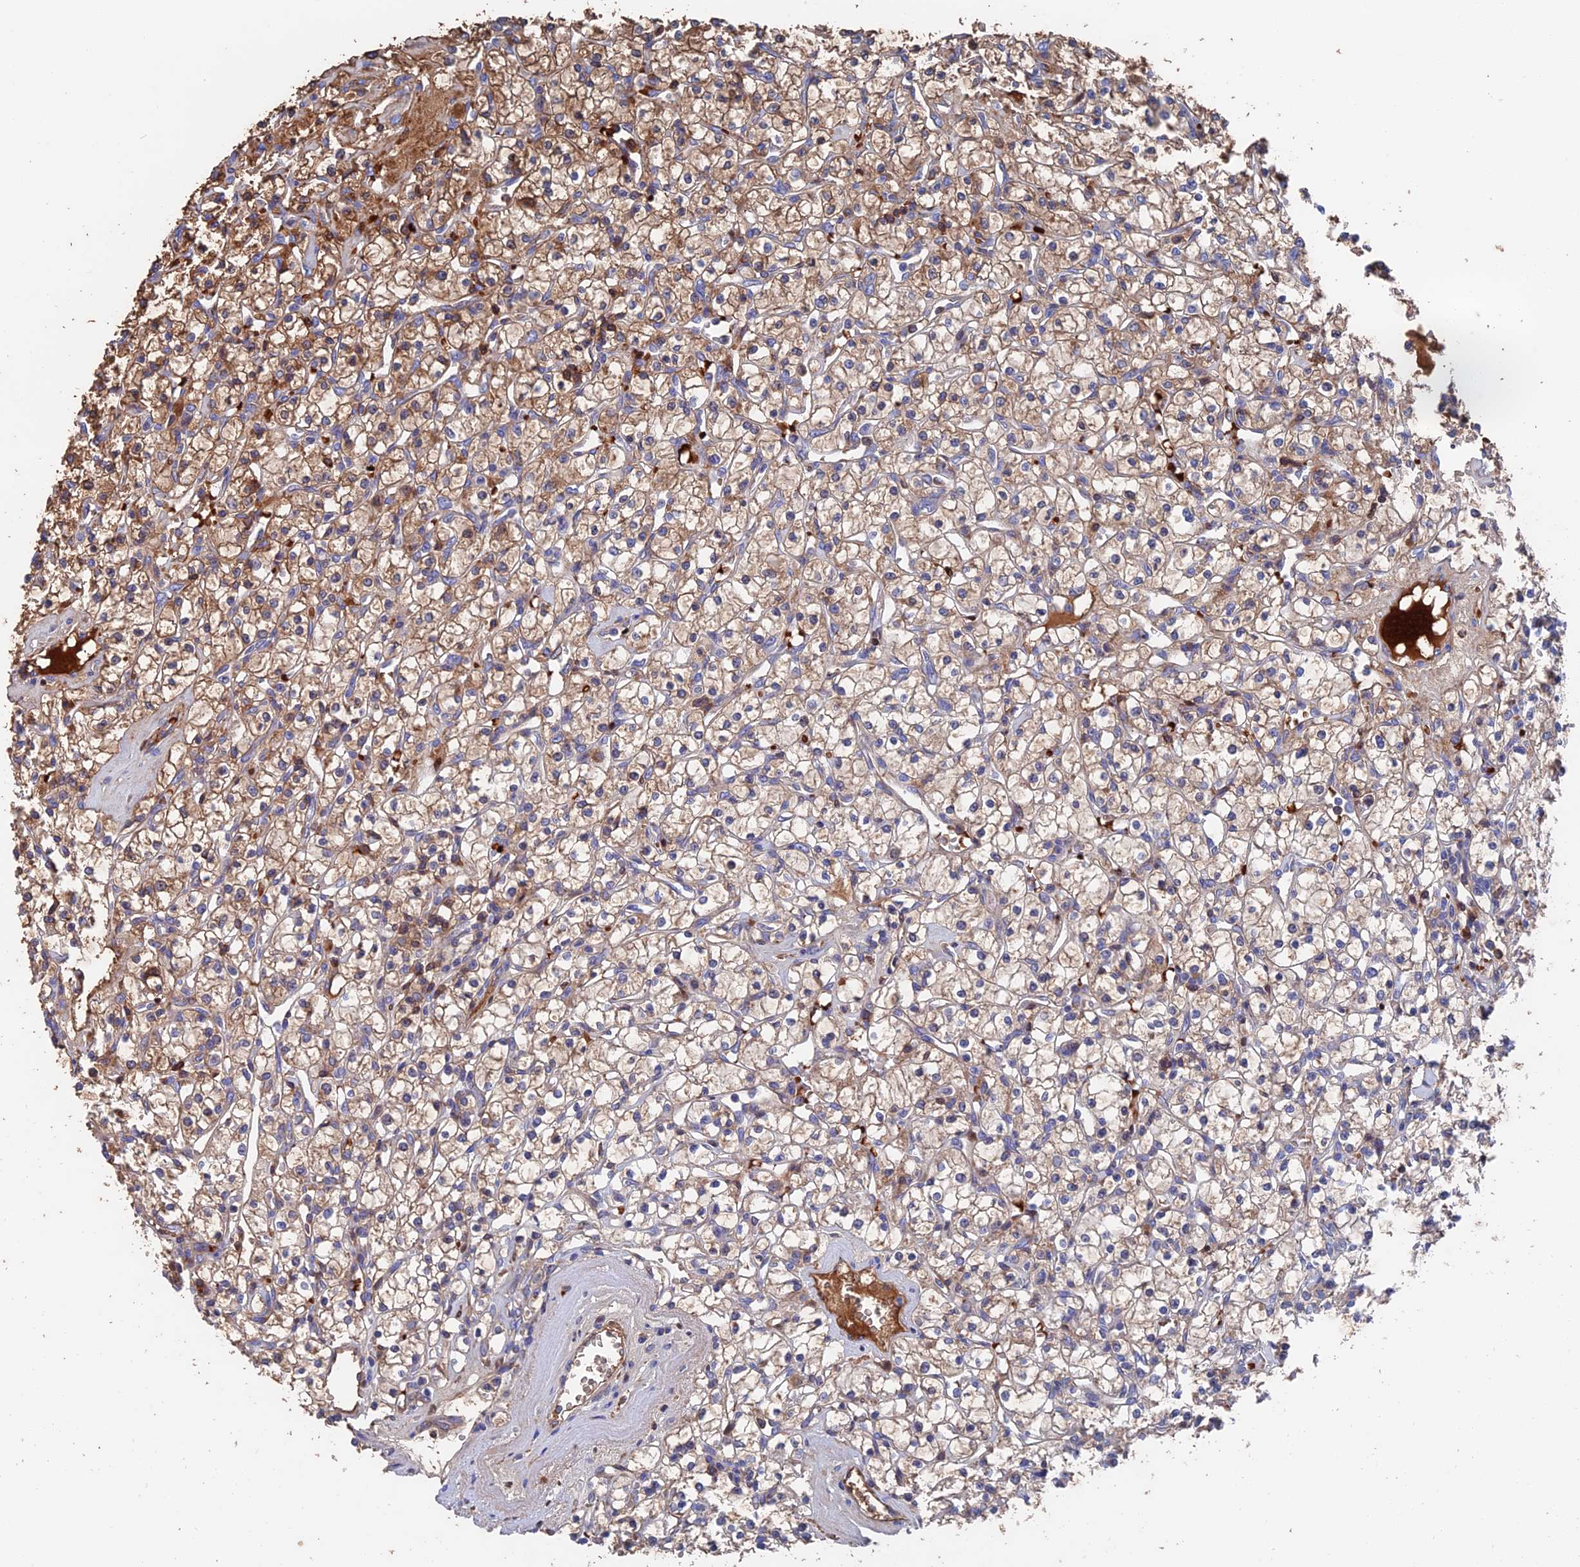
{"staining": {"intensity": "moderate", "quantity": "25%-75%", "location": "cytoplasmic/membranous"}, "tissue": "renal cancer", "cell_type": "Tumor cells", "image_type": "cancer", "snomed": [{"axis": "morphology", "description": "Adenocarcinoma, NOS"}, {"axis": "topography", "description": "Kidney"}], "caption": "A photomicrograph showing moderate cytoplasmic/membranous positivity in approximately 25%-75% of tumor cells in adenocarcinoma (renal), as visualized by brown immunohistochemical staining.", "gene": "HPF1", "patient": {"sex": "female", "age": 59}}